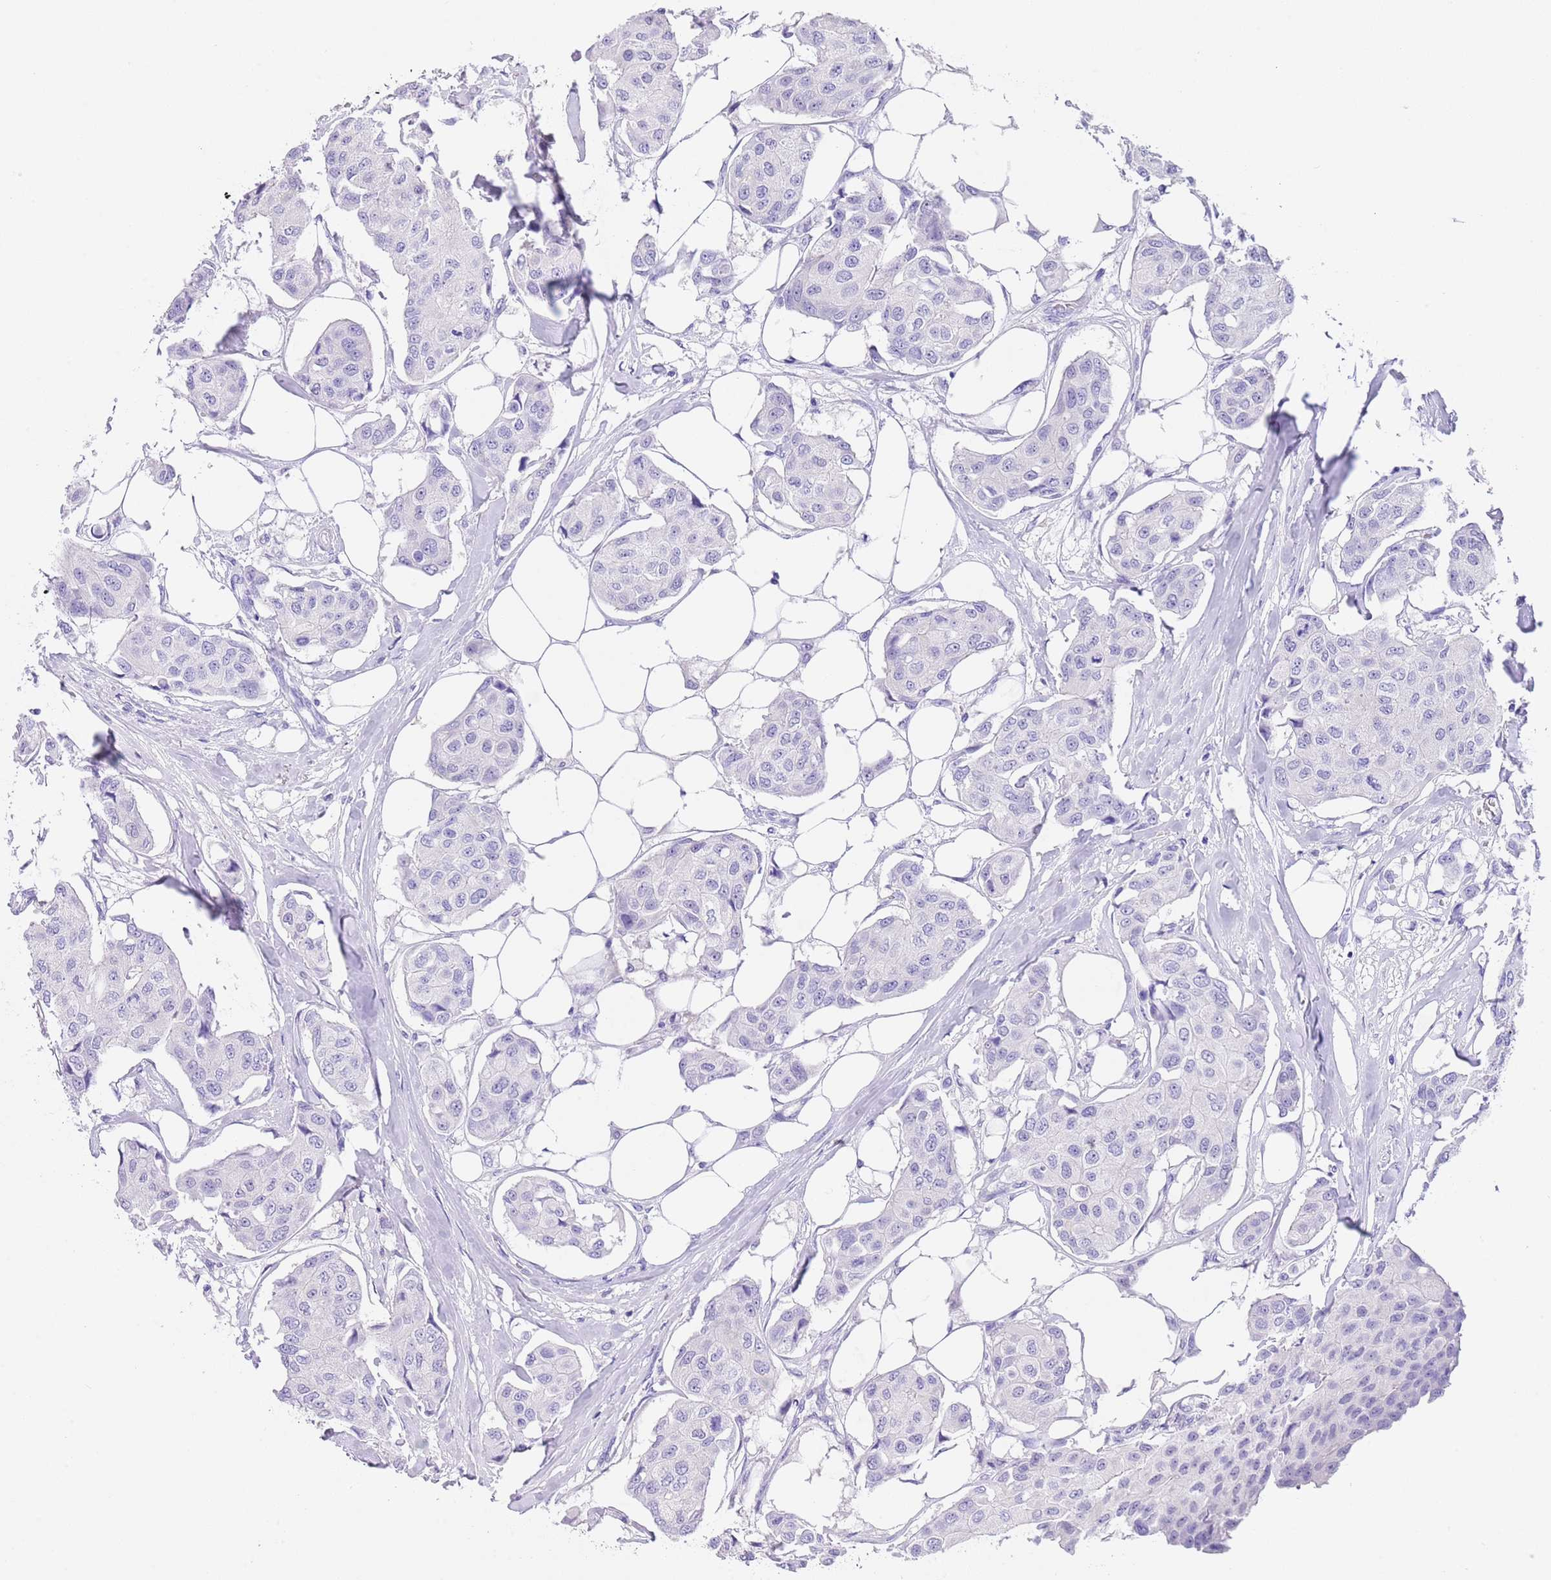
{"staining": {"intensity": "negative", "quantity": "none", "location": "none"}, "tissue": "breast cancer", "cell_type": "Tumor cells", "image_type": "cancer", "snomed": [{"axis": "morphology", "description": "Duct carcinoma"}, {"axis": "topography", "description": "Breast"}, {"axis": "topography", "description": "Lymph node"}], "caption": "A photomicrograph of human intraductal carcinoma (breast) is negative for staining in tumor cells. (Stains: DAB immunohistochemistry (IHC) with hematoxylin counter stain, Microscopy: brightfield microscopy at high magnification).", "gene": "TMEM185B", "patient": {"sex": "female", "age": 80}}